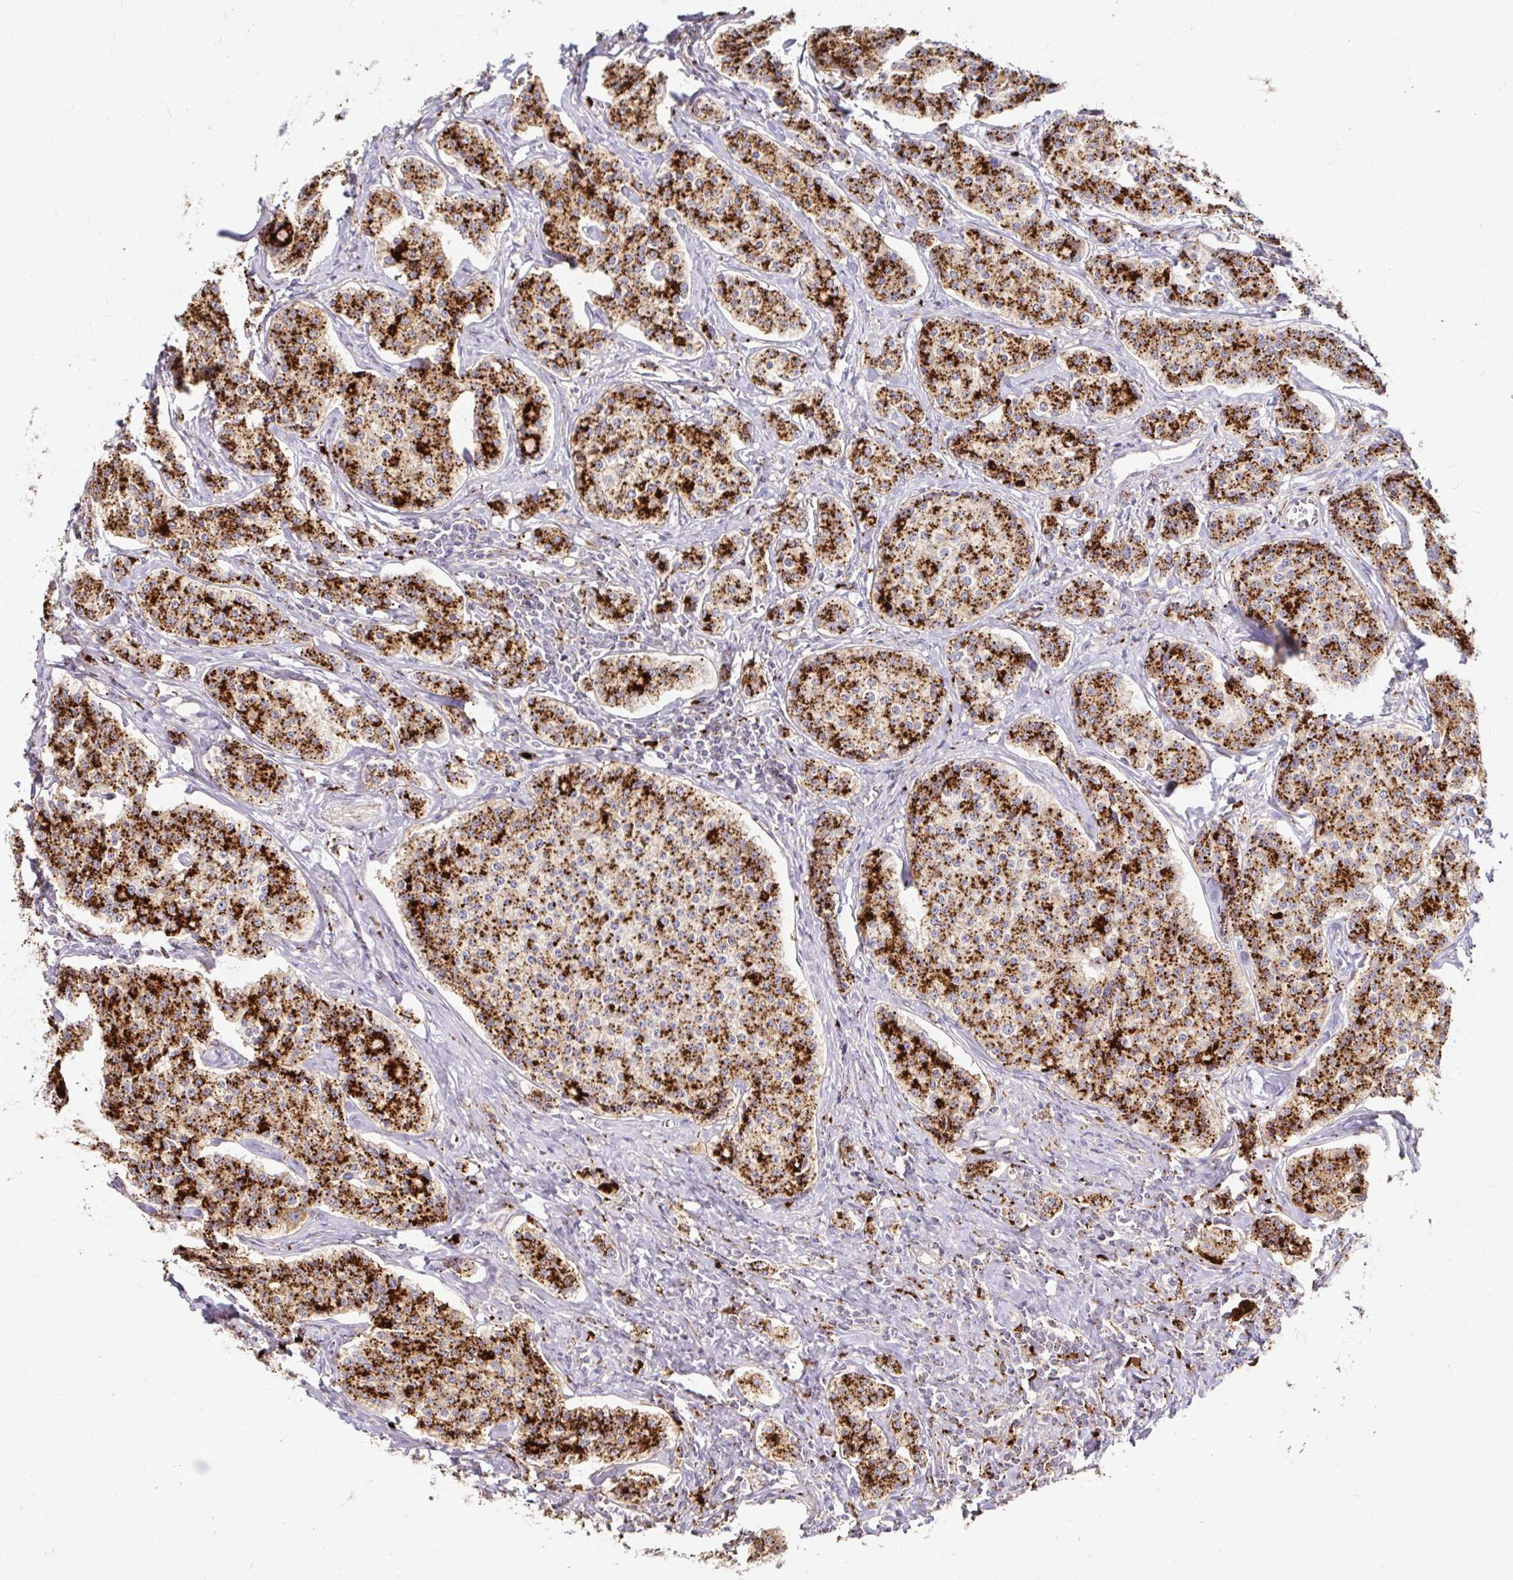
{"staining": {"intensity": "strong", "quantity": ">75%", "location": "cytoplasmic/membranous"}, "tissue": "carcinoid", "cell_type": "Tumor cells", "image_type": "cancer", "snomed": [{"axis": "morphology", "description": "Carcinoid, malignant, NOS"}, {"axis": "topography", "description": "Small intestine"}], "caption": "Immunohistochemistry (IHC) of carcinoid displays high levels of strong cytoplasmic/membranous positivity in about >75% of tumor cells.", "gene": "FUCA1", "patient": {"sex": "female", "age": 64}}